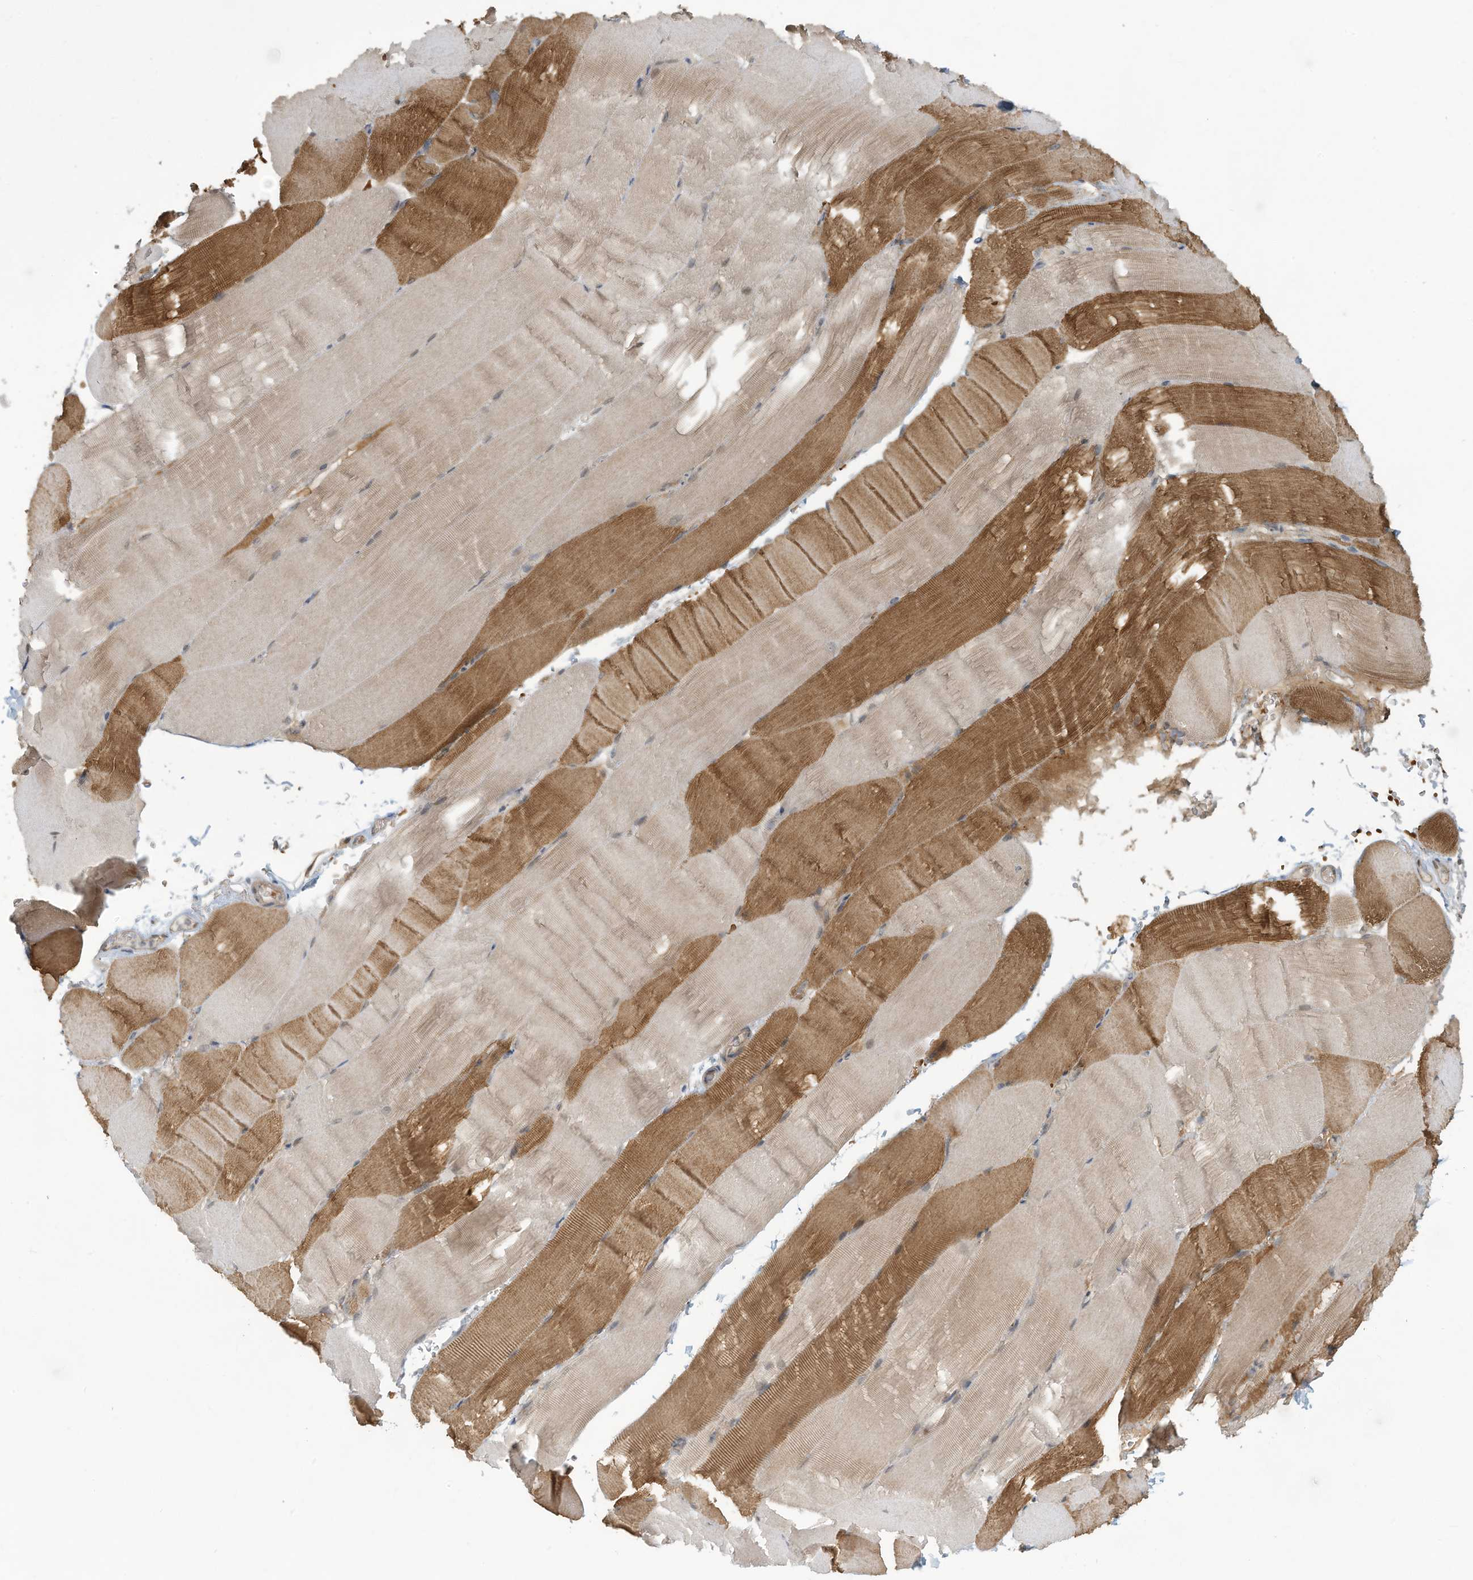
{"staining": {"intensity": "moderate", "quantity": "25%-75%", "location": "cytoplasmic/membranous"}, "tissue": "skeletal muscle", "cell_type": "Myocytes", "image_type": "normal", "snomed": [{"axis": "morphology", "description": "Normal tissue, NOS"}, {"axis": "topography", "description": "Skeletal muscle"}, {"axis": "topography", "description": "Parathyroid gland"}], "caption": "Protein expression analysis of unremarkable skeletal muscle shows moderate cytoplasmic/membranous staining in approximately 25%-75% of myocytes.", "gene": "ERI2", "patient": {"sex": "female", "age": 37}}